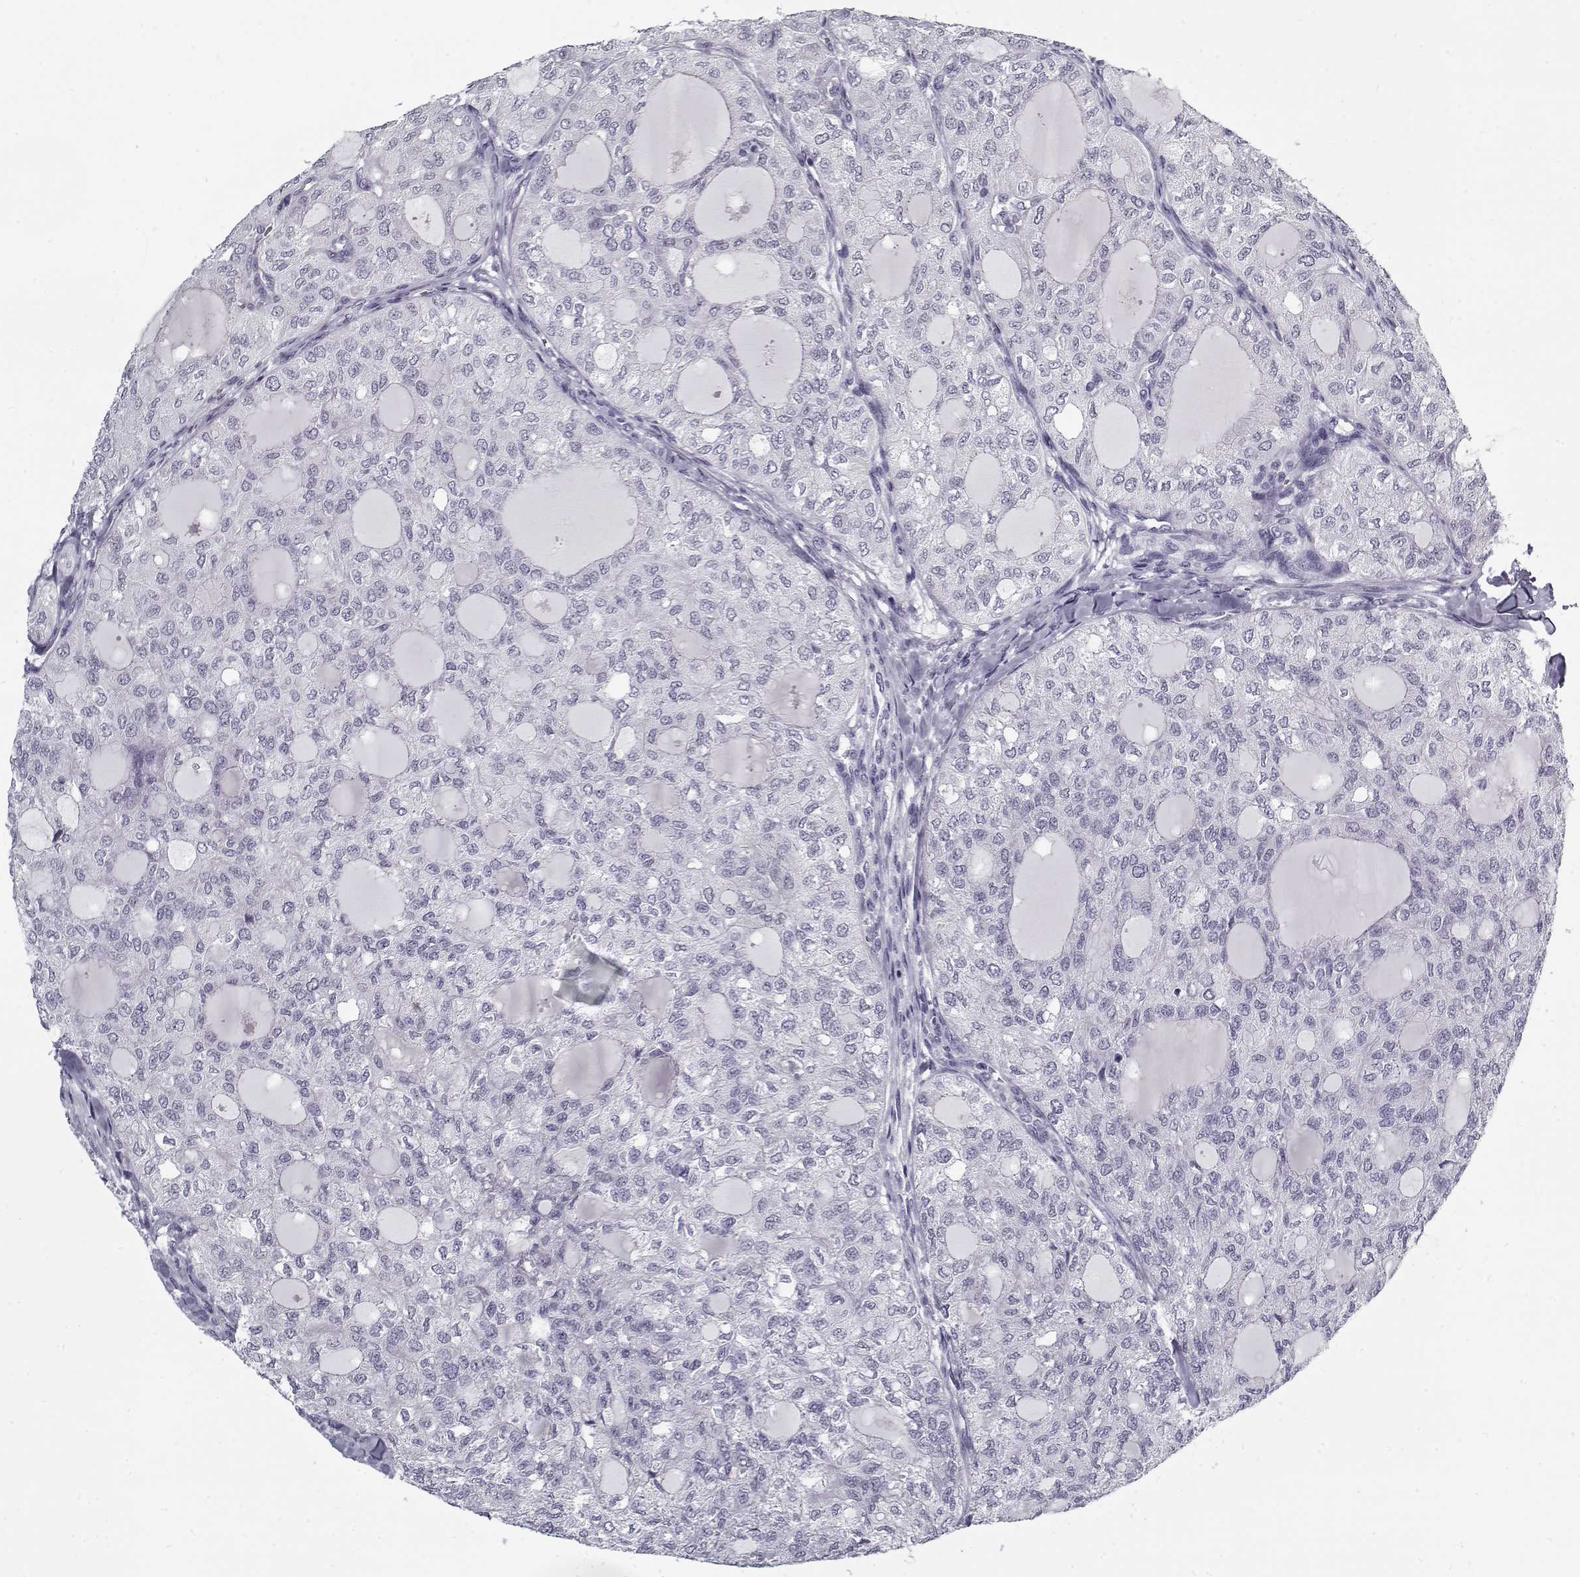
{"staining": {"intensity": "negative", "quantity": "none", "location": "none"}, "tissue": "thyroid cancer", "cell_type": "Tumor cells", "image_type": "cancer", "snomed": [{"axis": "morphology", "description": "Follicular adenoma carcinoma, NOS"}, {"axis": "topography", "description": "Thyroid gland"}], "caption": "High magnification brightfield microscopy of thyroid cancer (follicular adenoma carcinoma) stained with DAB (brown) and counterstained with hematoxylin (blue): tumor cells show no significant expression. The staining was performed using DAB to visualize the protein expression in brown, while the nuclei were stained in blue with hematoxylin (Magnification: 20x).", "gene": "RNF32", "patient": {"sex": "male", "age": 75}}